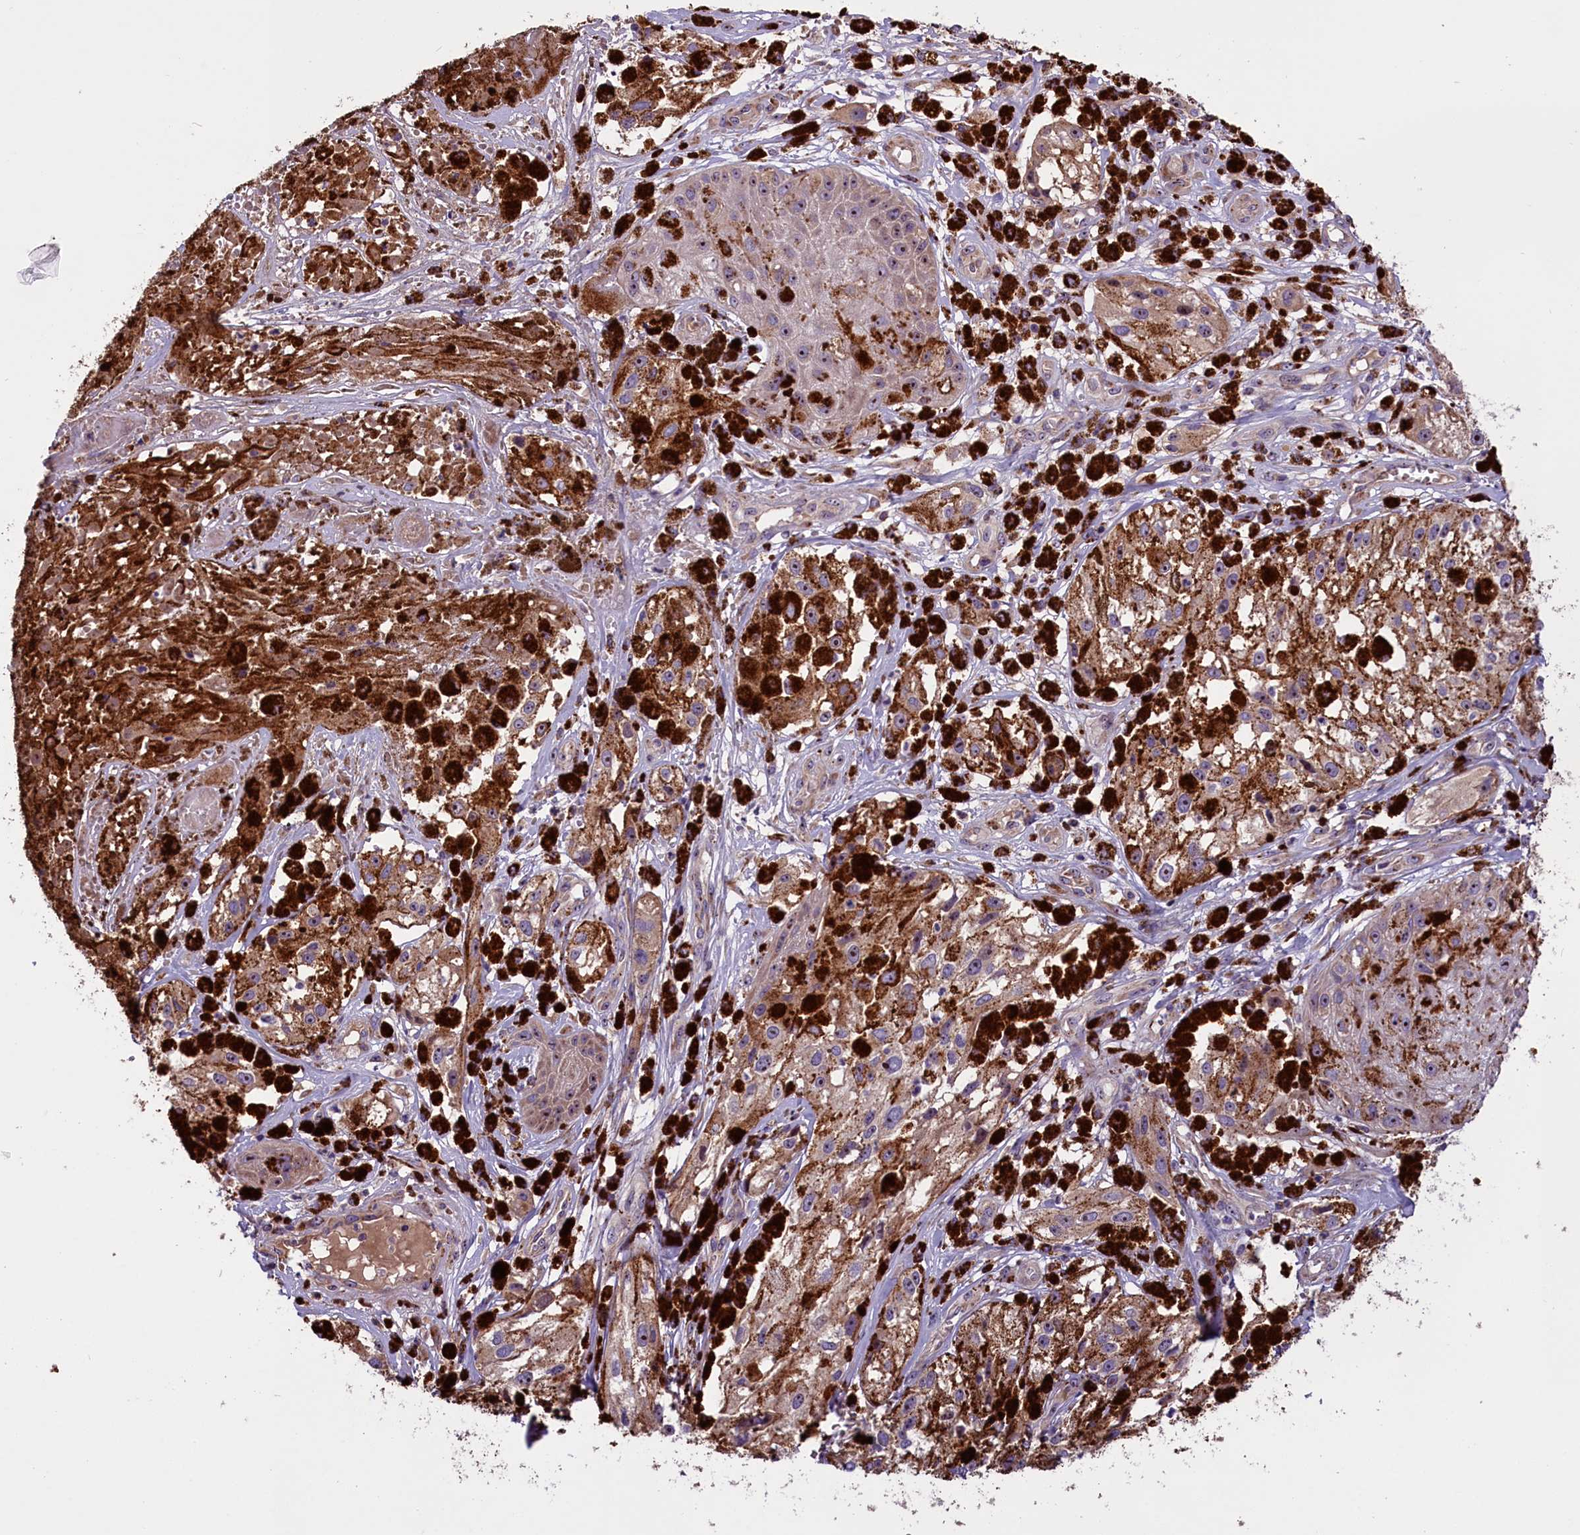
{"staining": {"intensity": "moderate", "quantity": ">75%", "location": "cytoplasmic/membranous"}, "tissue": "melanoma", "cell_type": "Tumor cells", "image_type": "cancer", "snomed": [{"axis": "morphology", "description": "Malignant melanoma, NOS"}, {"axis": "topography", "description": "Skin"}], "caption": "A brown stain labels moderate cytoplasmic/membranous expression of a protein in melanoma tumor cells.", "gene": "FRY", "patient": {"sex": "male", "age": 88}}